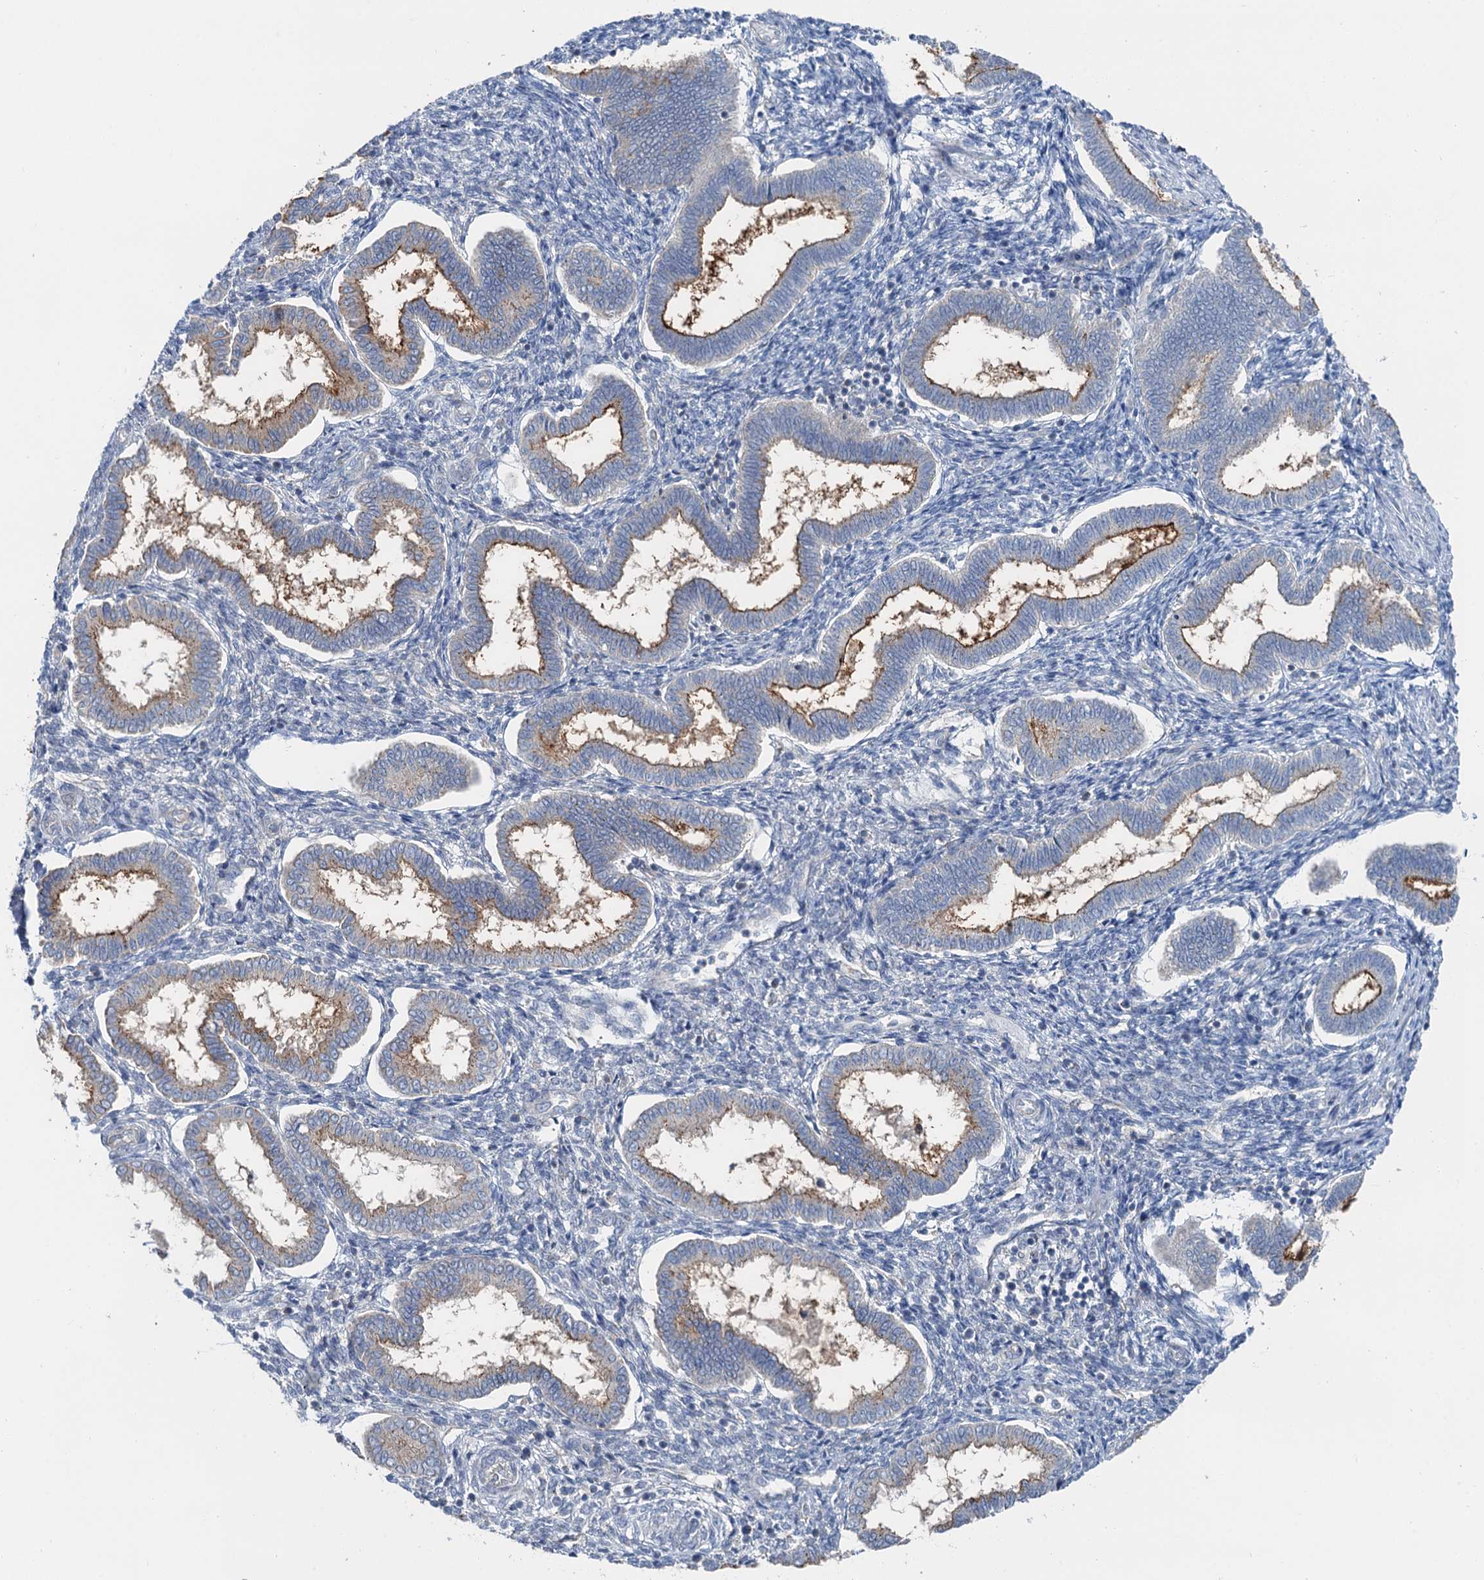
{"staining": {"intensity": "negative", "quantity": "none", "location": "none"}, "tissue": "endometrium", "cell_type": "Cells in endometrial stroma", "image_type": "normal", "snomed": [{"axis": "morphology", "description": "Normal tissue, NOS"}, {"axis": "topography", "description": "Endometrium"}], "caption": "This photomicrograph is of normal endometrium stained with immunohistochemistry to label a protein in brown with the nuclei are counter-stained blue. There is no positivity in cells in endometrial stroma. (Immunohistochemistry, brightfield microscopy, high magnification).", "gene": "ANKRD26", "patient": {"sex": "female", "age": 24}}